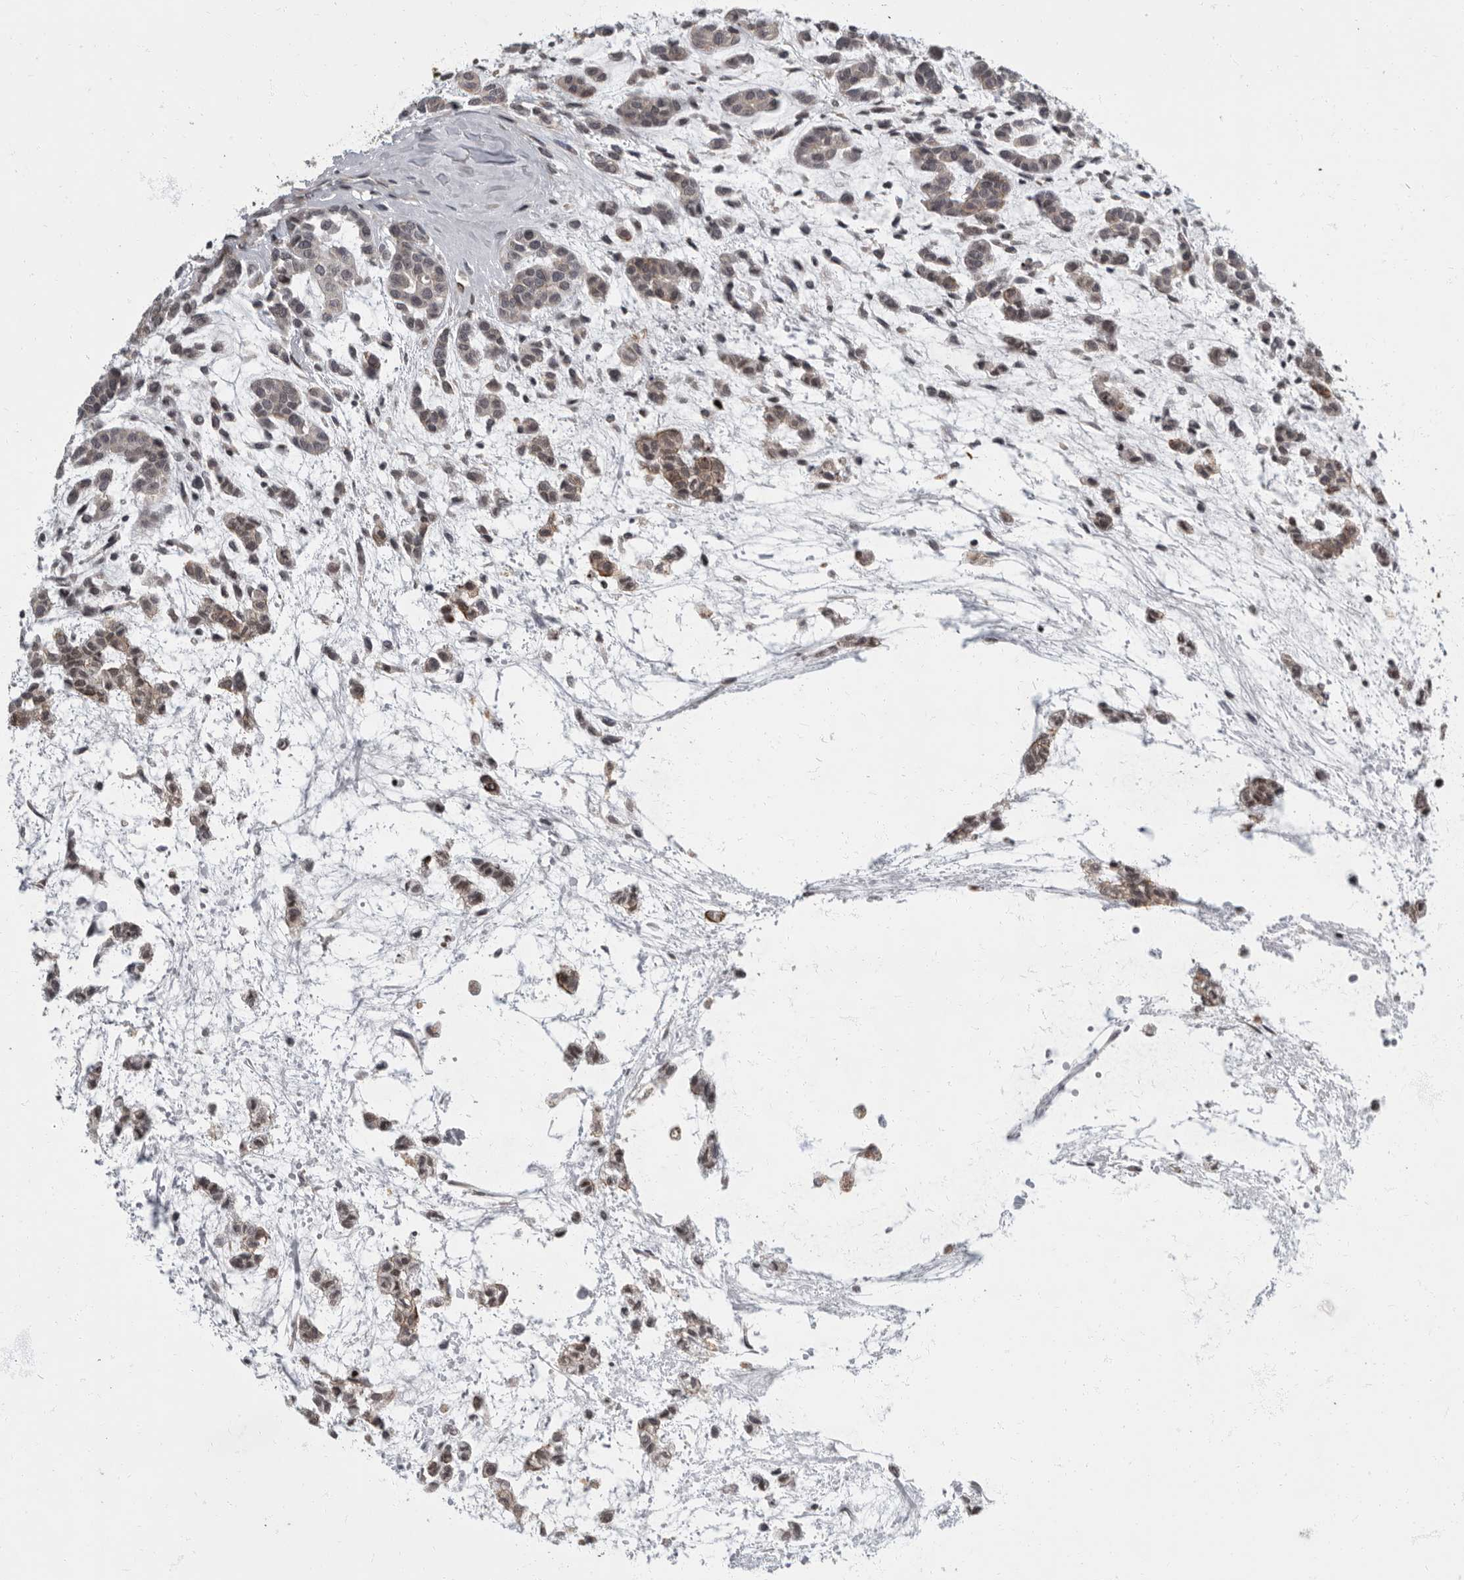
{"staining": {"intensity": "weak", "quantity": "25%-75%", "location": "cytoplasmic/membranous,nuclear"}, "tissue": "head and neck cancer", "cell_type": "Tumor cells", "image_type": "cancer", "snomed": [{"axis": "morphology", "description": "Adenocarcinoma, NOS"}, {"axis": "morphology", "description": "Adenoma, NOS"}, {"axis": "topography", "description": "Head-Neck"}], "caption": "IHC of human head and neck cancer (adenocarcinoma) displays low levels of weak cytoplasmic/membranous and nuclear positivity in approximately 25%-75% of tumor cells. Using DAB (3,3'-diaminobenzidine) (brown) and hematoxylin (blue) stains, captured at high magnification using brightfield microscopy.", "gene": "EVI5", "patient": {"sex": "female", "age": 55}}